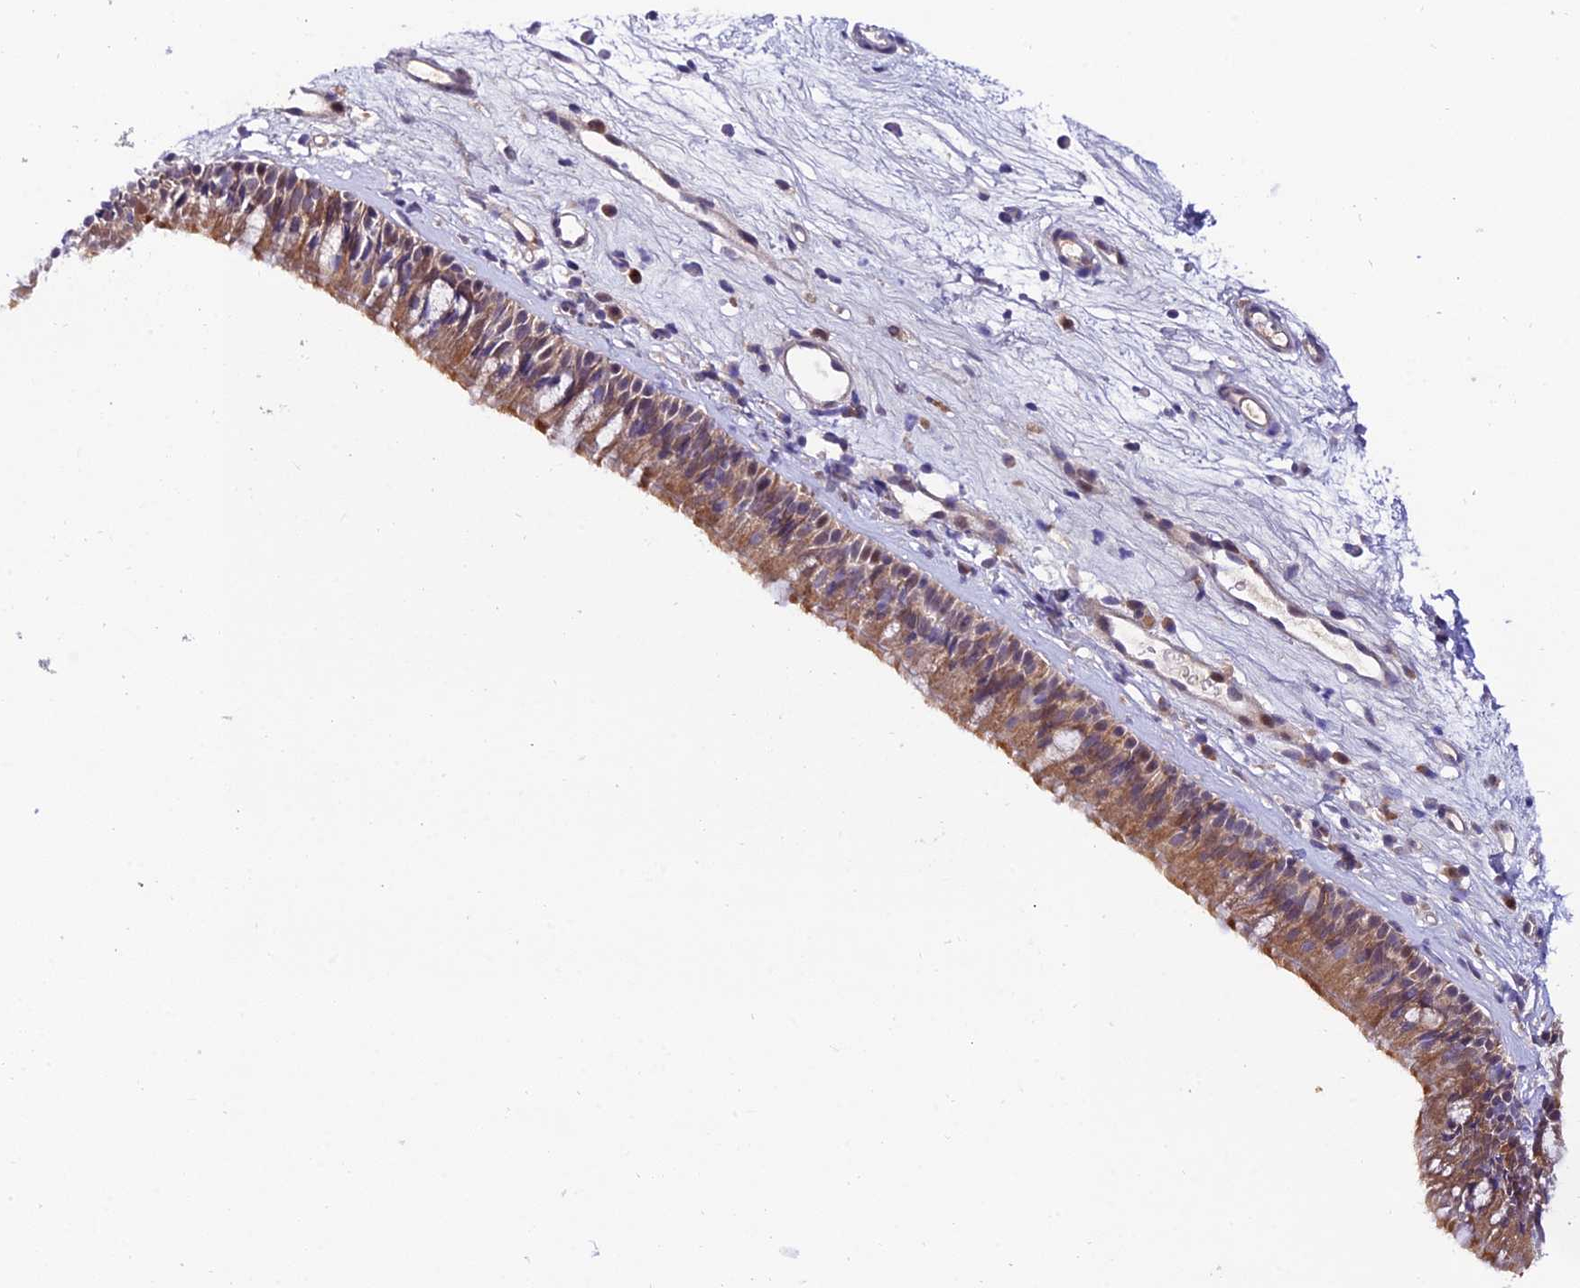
{"staining": {"intensity": "moderate", "quantity": ">75%", "location": "cytoplasmic/membranous"}, "tissue": "nasopharynx", "cell_type": "Respiratory epithelial cells", "image_type": "normal", "snomed": [{"axis": "morphology", "description": "Normal tissue, NOS"}, {"axis": "morphology", "description": "Inflammation, NOS"}, {"axis": "morphology", "description": "Malignant melanoma, Metastatic site"}, {"axis": "topography", "description": "Nasopharynx"}], "caption": "Protein expression analysis of unremarkable nasopharynx shows moderate cytoplasmic/membranous staining in approximately >75% of respiratory epithelial cells.", "gene": "TRIM40", "patient": {"sex": "male", "age": 70}}